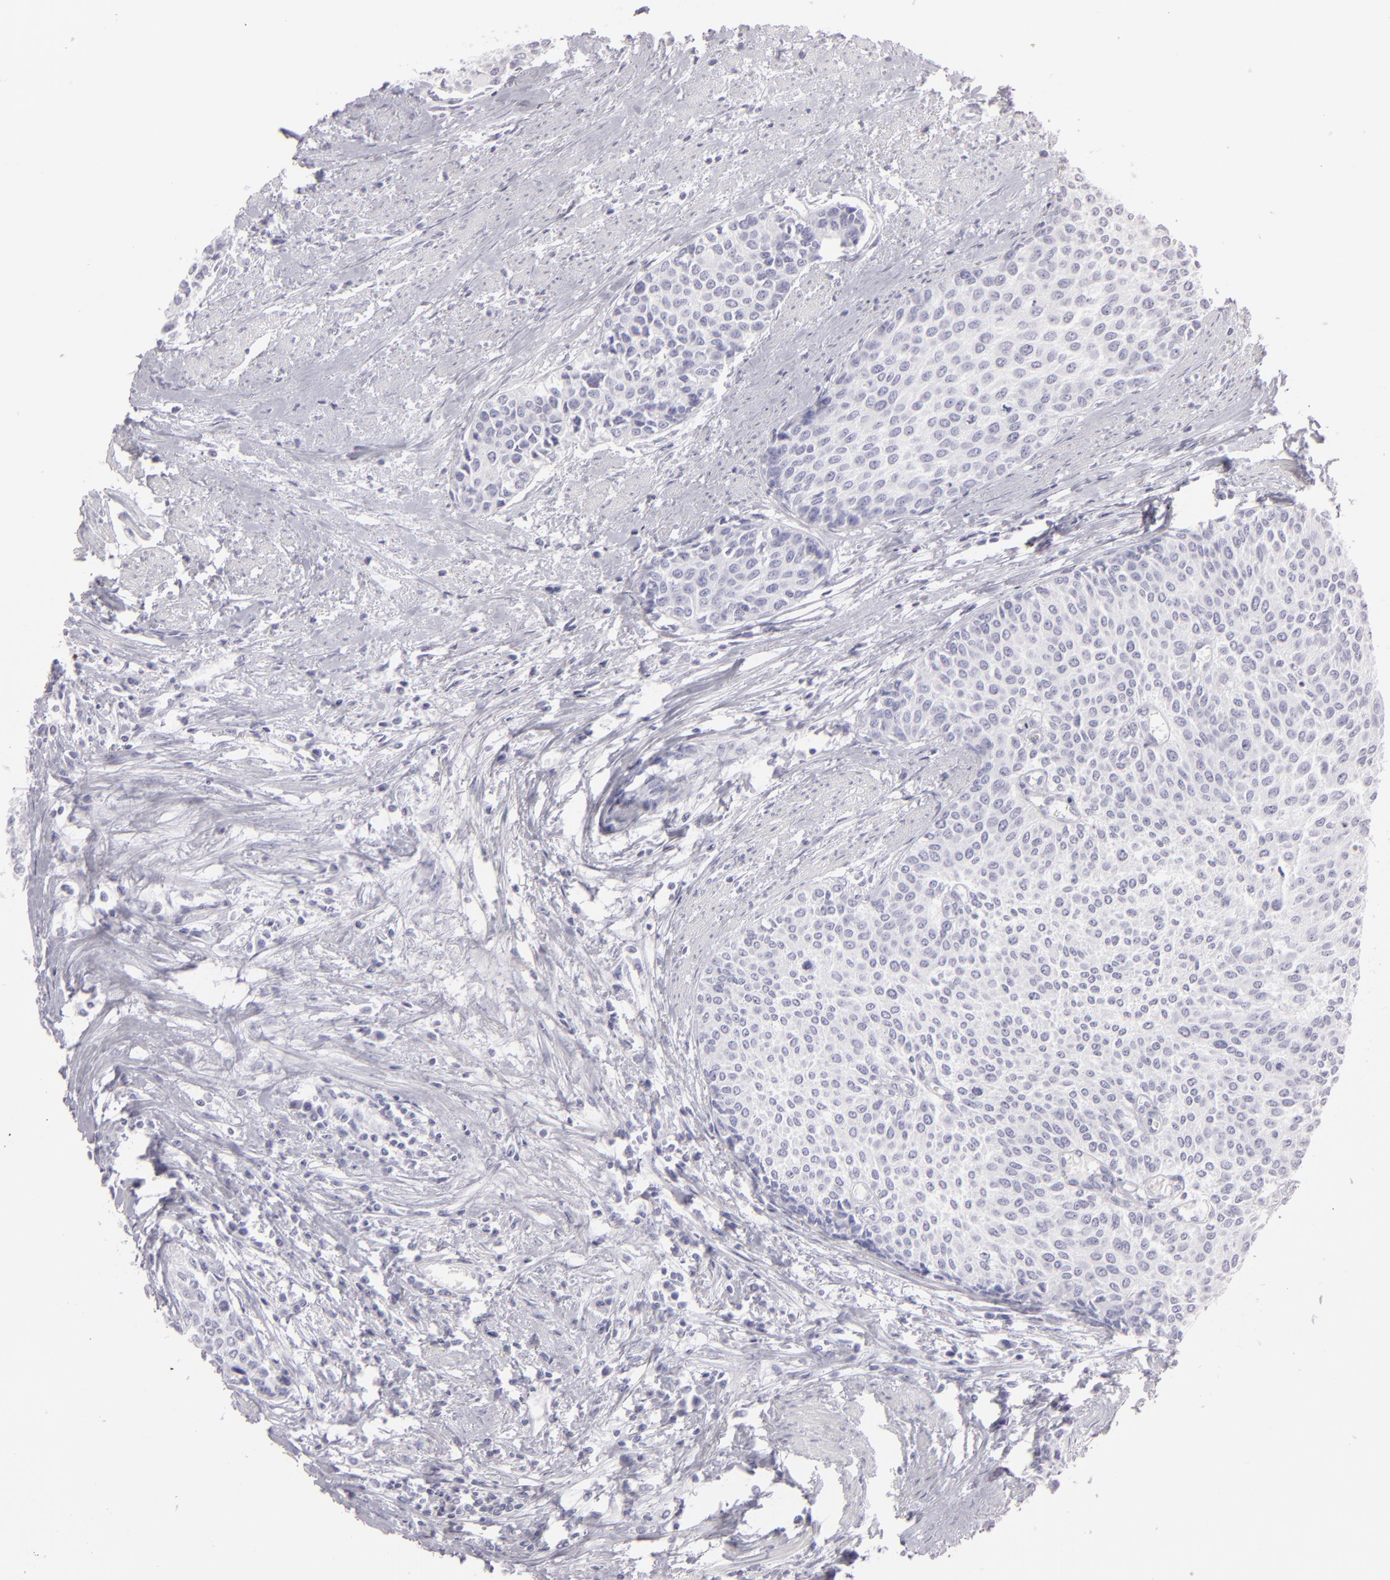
{"staining": {"intensity": "negative", "quantity": "none", "location": "none"}, "tissue": "urothelial cancer", "cell_type": "Tumor cells", "image_type": "cancer", "snomed": [{"axis": "morphology", "description": "Urothelial carcinoma, Low grade"}, {"axis": "topography", "description": "Urinary bladder"}], "caption": "An image of urothelial carcinoma (low-grade) stained for a protein exhibits no brown staining in tumor cells.", "gene": "FLG", "patient": {"sex": "female", "age": 73}}